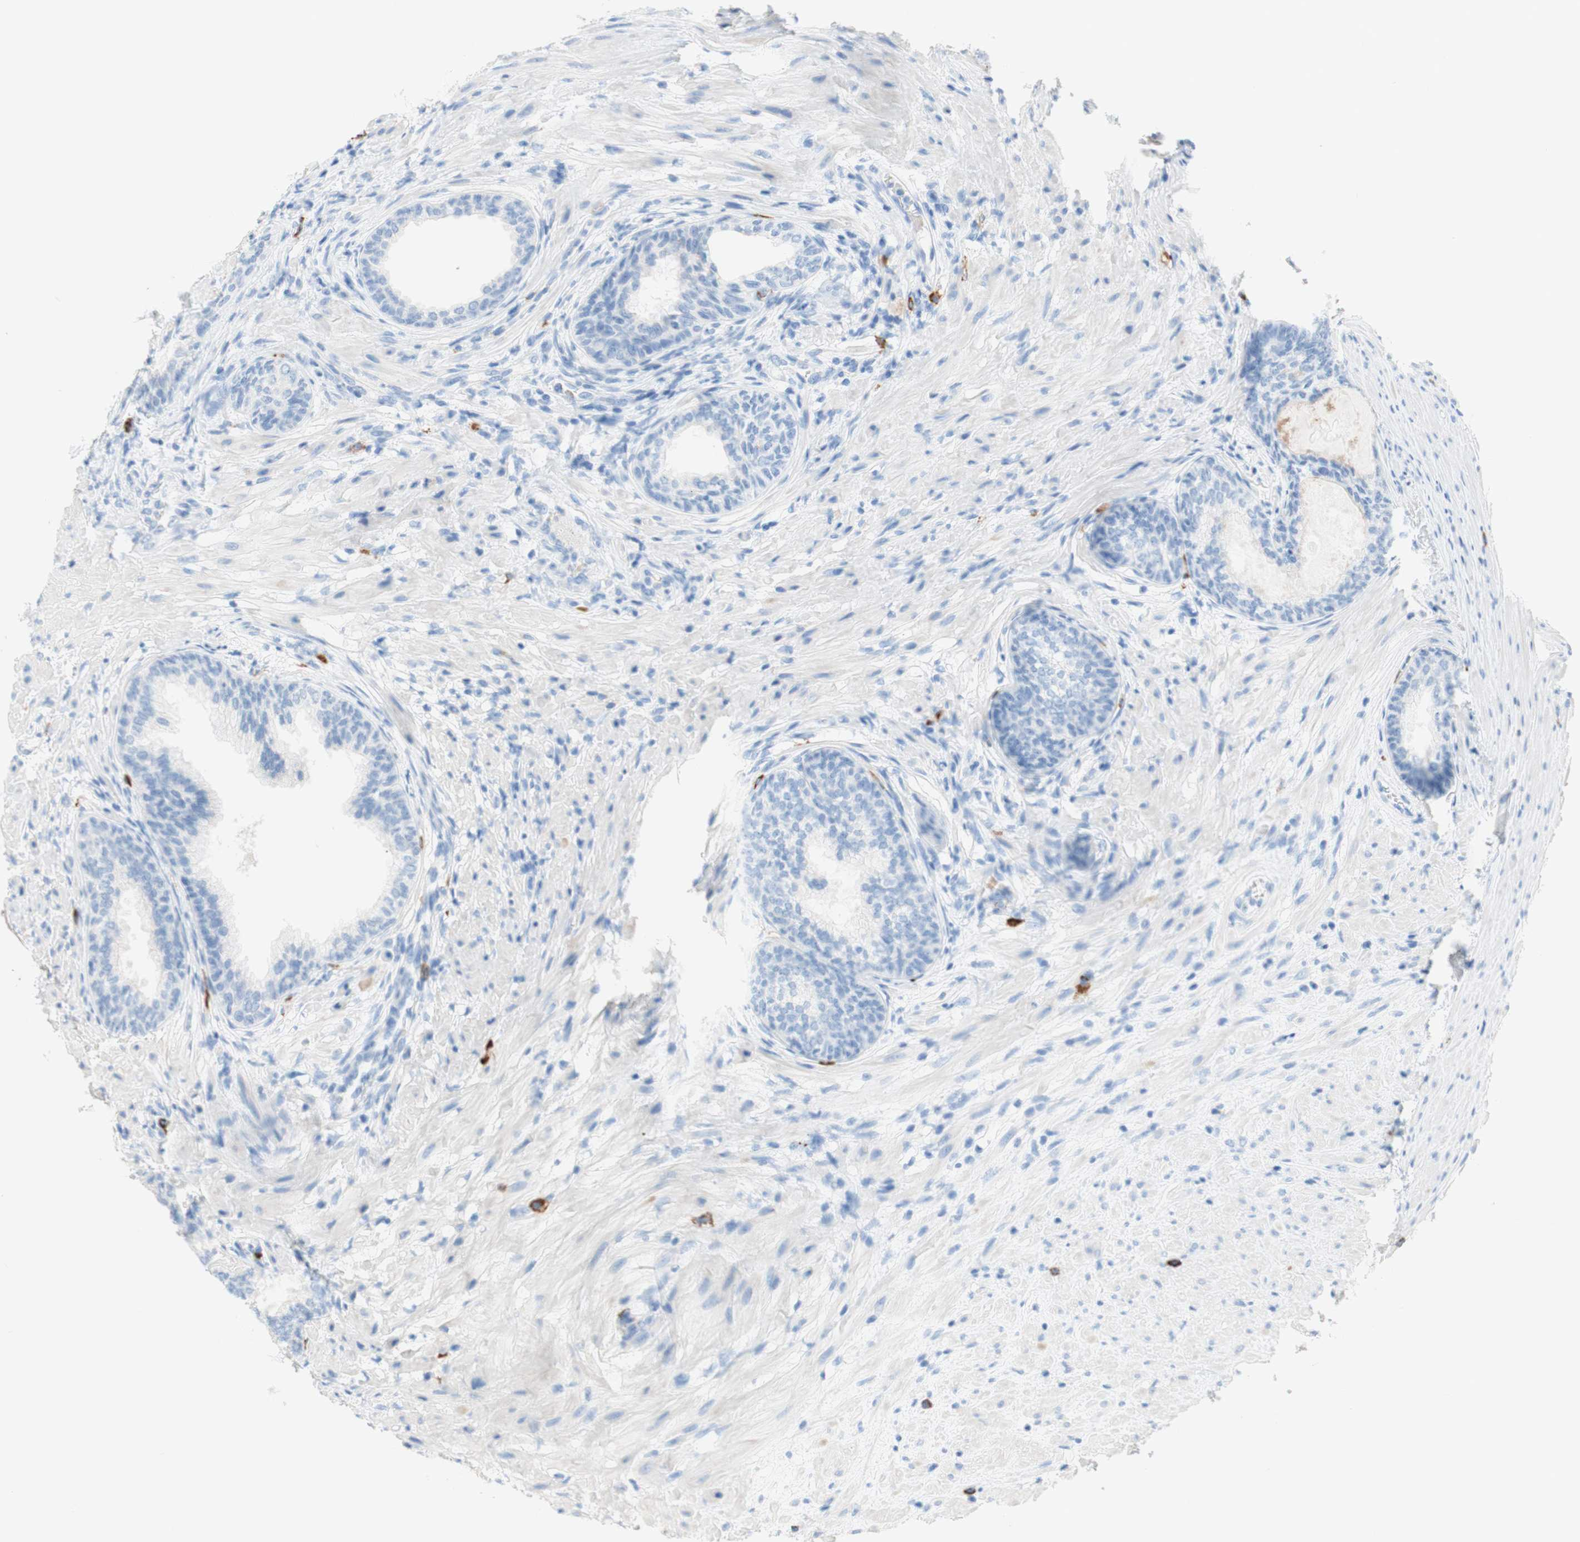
{"staining": {"intensity": "negative", "quantity": "none", "location": "none"}, "tissue": "prostate", "cell_type": "Glandular cells", "image_type": "normal", "snomed": [{"axis": "morphology", "description": "Normal tissue, NOS"}, {"axis": "topography", "description": "Prostate"}], "caption": "Immunohistochemical staining of normal human prostate exhibits no significant staining in glandular cells.", "gene": "CEACAM1", "patient": {"sex": "male", "age": 76}}